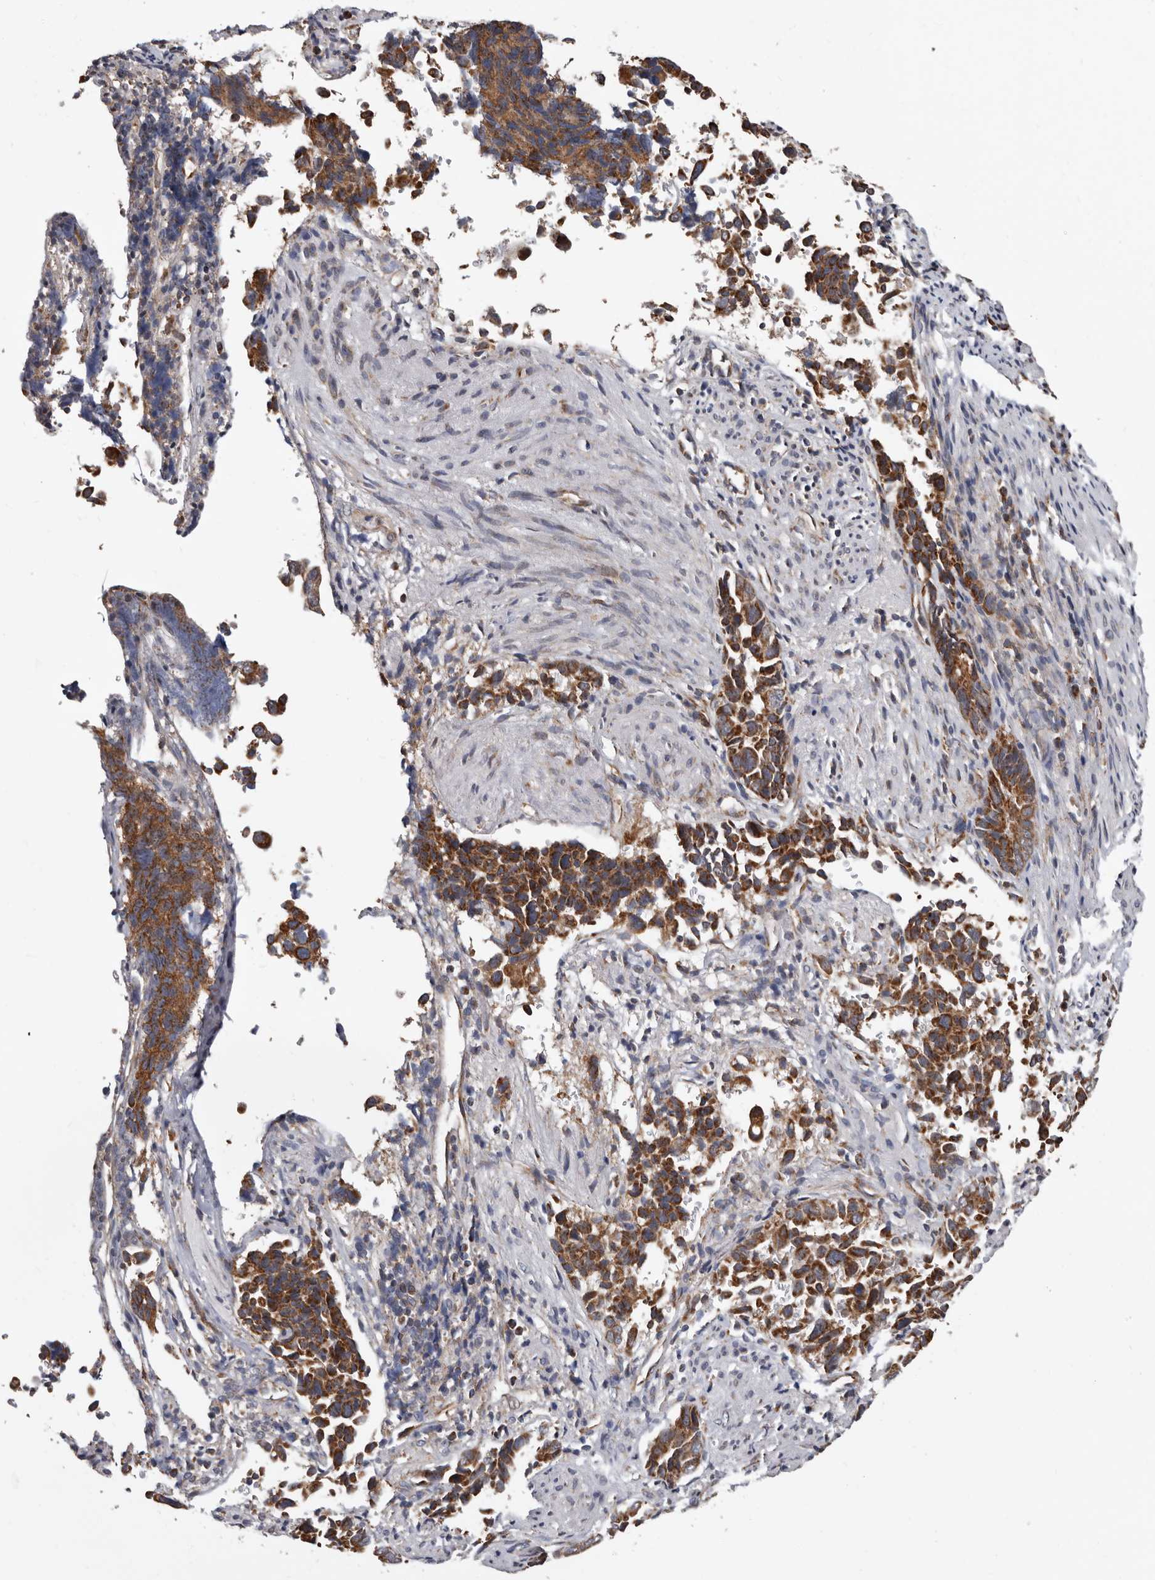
{"staining": {"intensity": "moderate", "quantity": ">75%", "location": "cytoplasmic/membranous"}, "tissue": "liver cancer", "cell_type": "Tumor cells", "image_type": "cancer", "snomed": [{"axis": "morphology", "description": "Cholangiocarcinoma"}, {"axis": "topography", "description": "Liver"}], "caption": "A brown stain highlights moderate cytoplasmic/membranous expression of a protein in cholangiocarcinoma (liver) tumor cells. (IHC, brightfield microscopy, high magnification).", "gene": "MRPL18", "patient": {"sex": "female", "age": 79}}